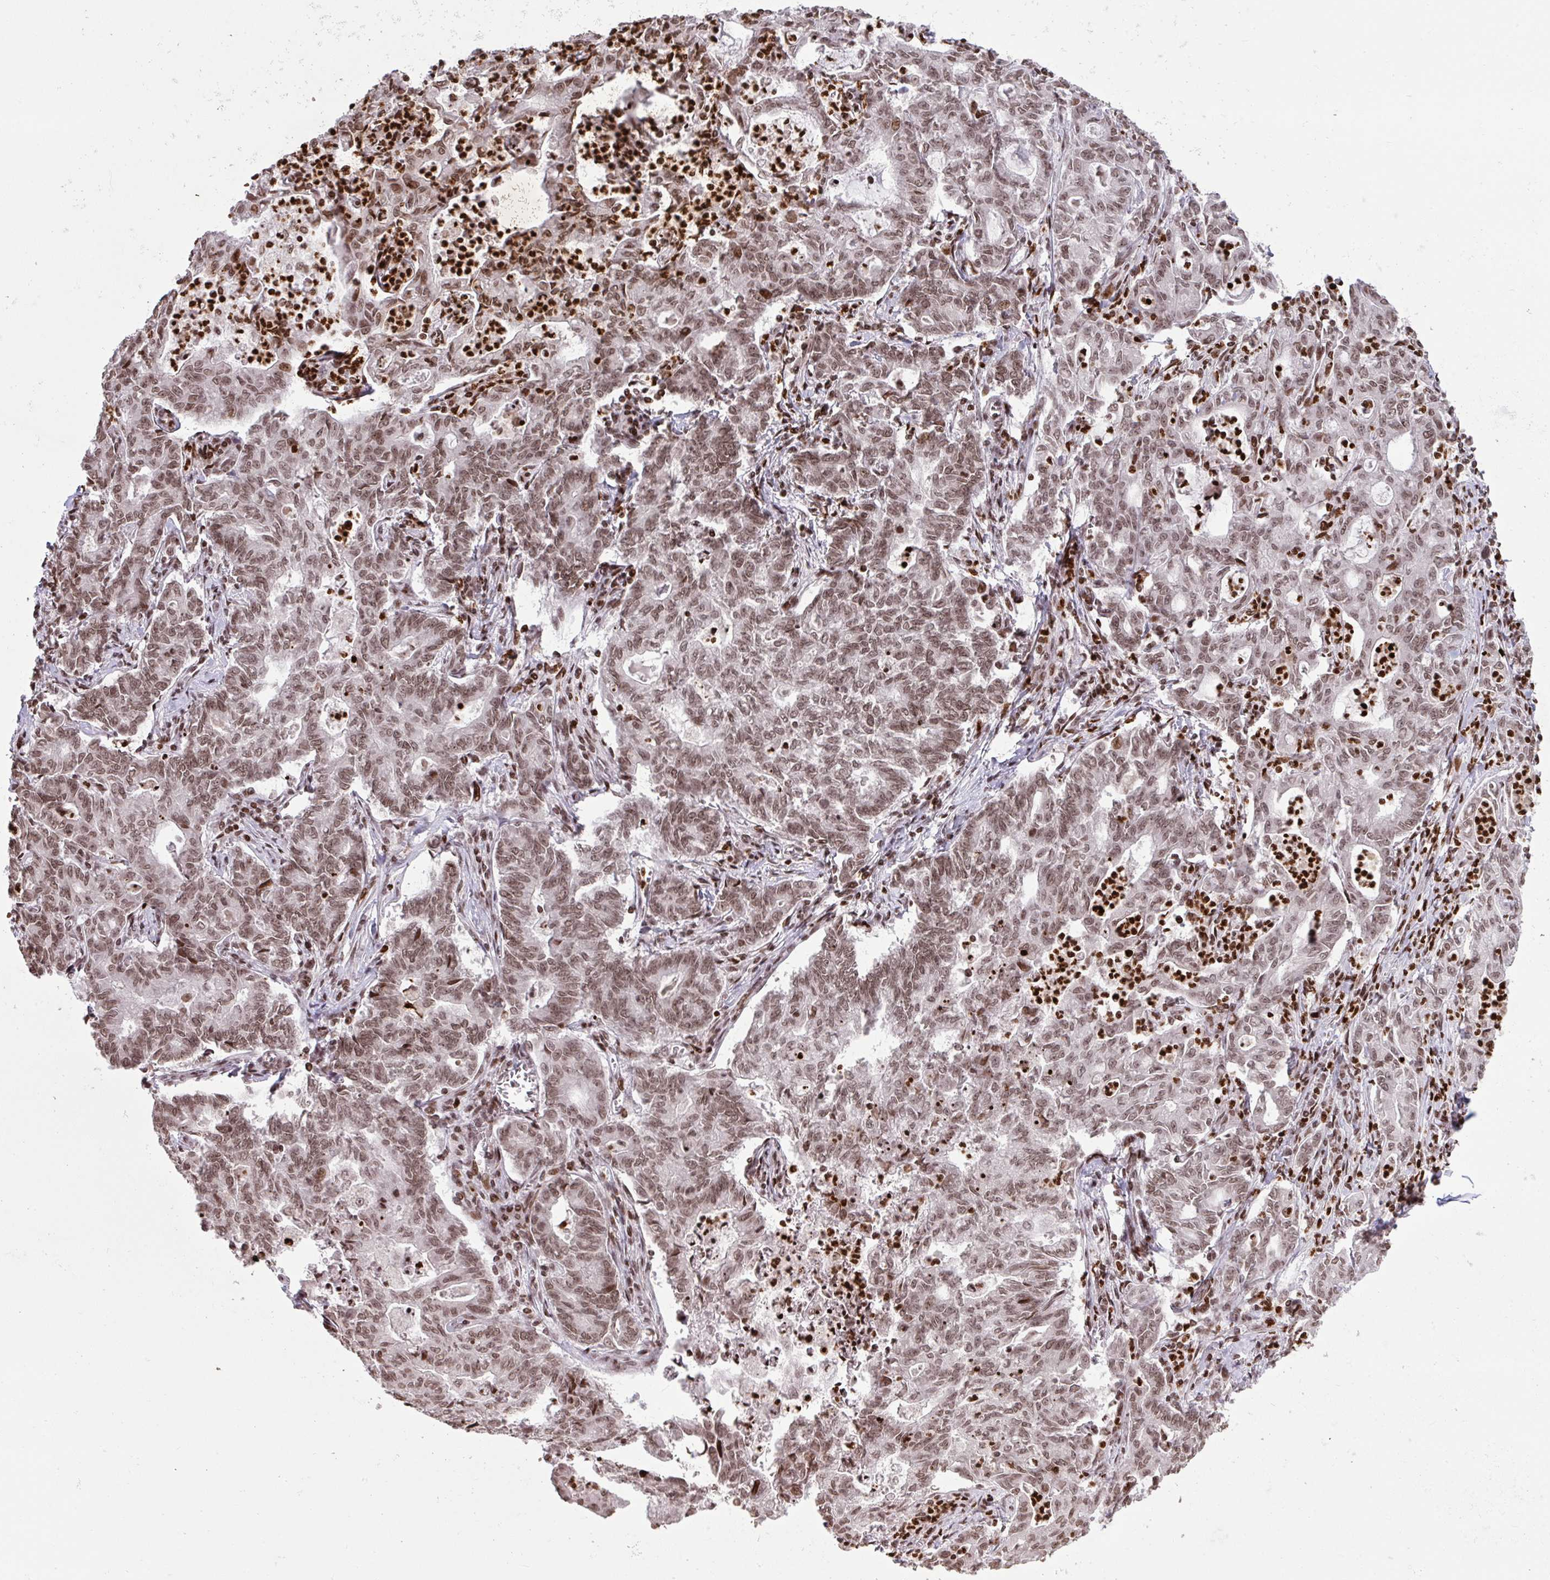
{"staining": {"intensity": "moderate", "quantity": ">75%", "location": "nuclear"}, "tissue": "stomach cancer", "cell_type": "Tumor cells", "image_type": "cancer", "snomed": [{"axis": "morphology", "description": "Adenocarcinoma, NOS"}, {"axis": "topography", "description": "Stomach, upper"}], "caption": "Moderate nuclear staining is present in about >75% of tumor cells in stomach cancer.", "gene": "NIP7", "patient": {"sex": "female", "age": 79}}